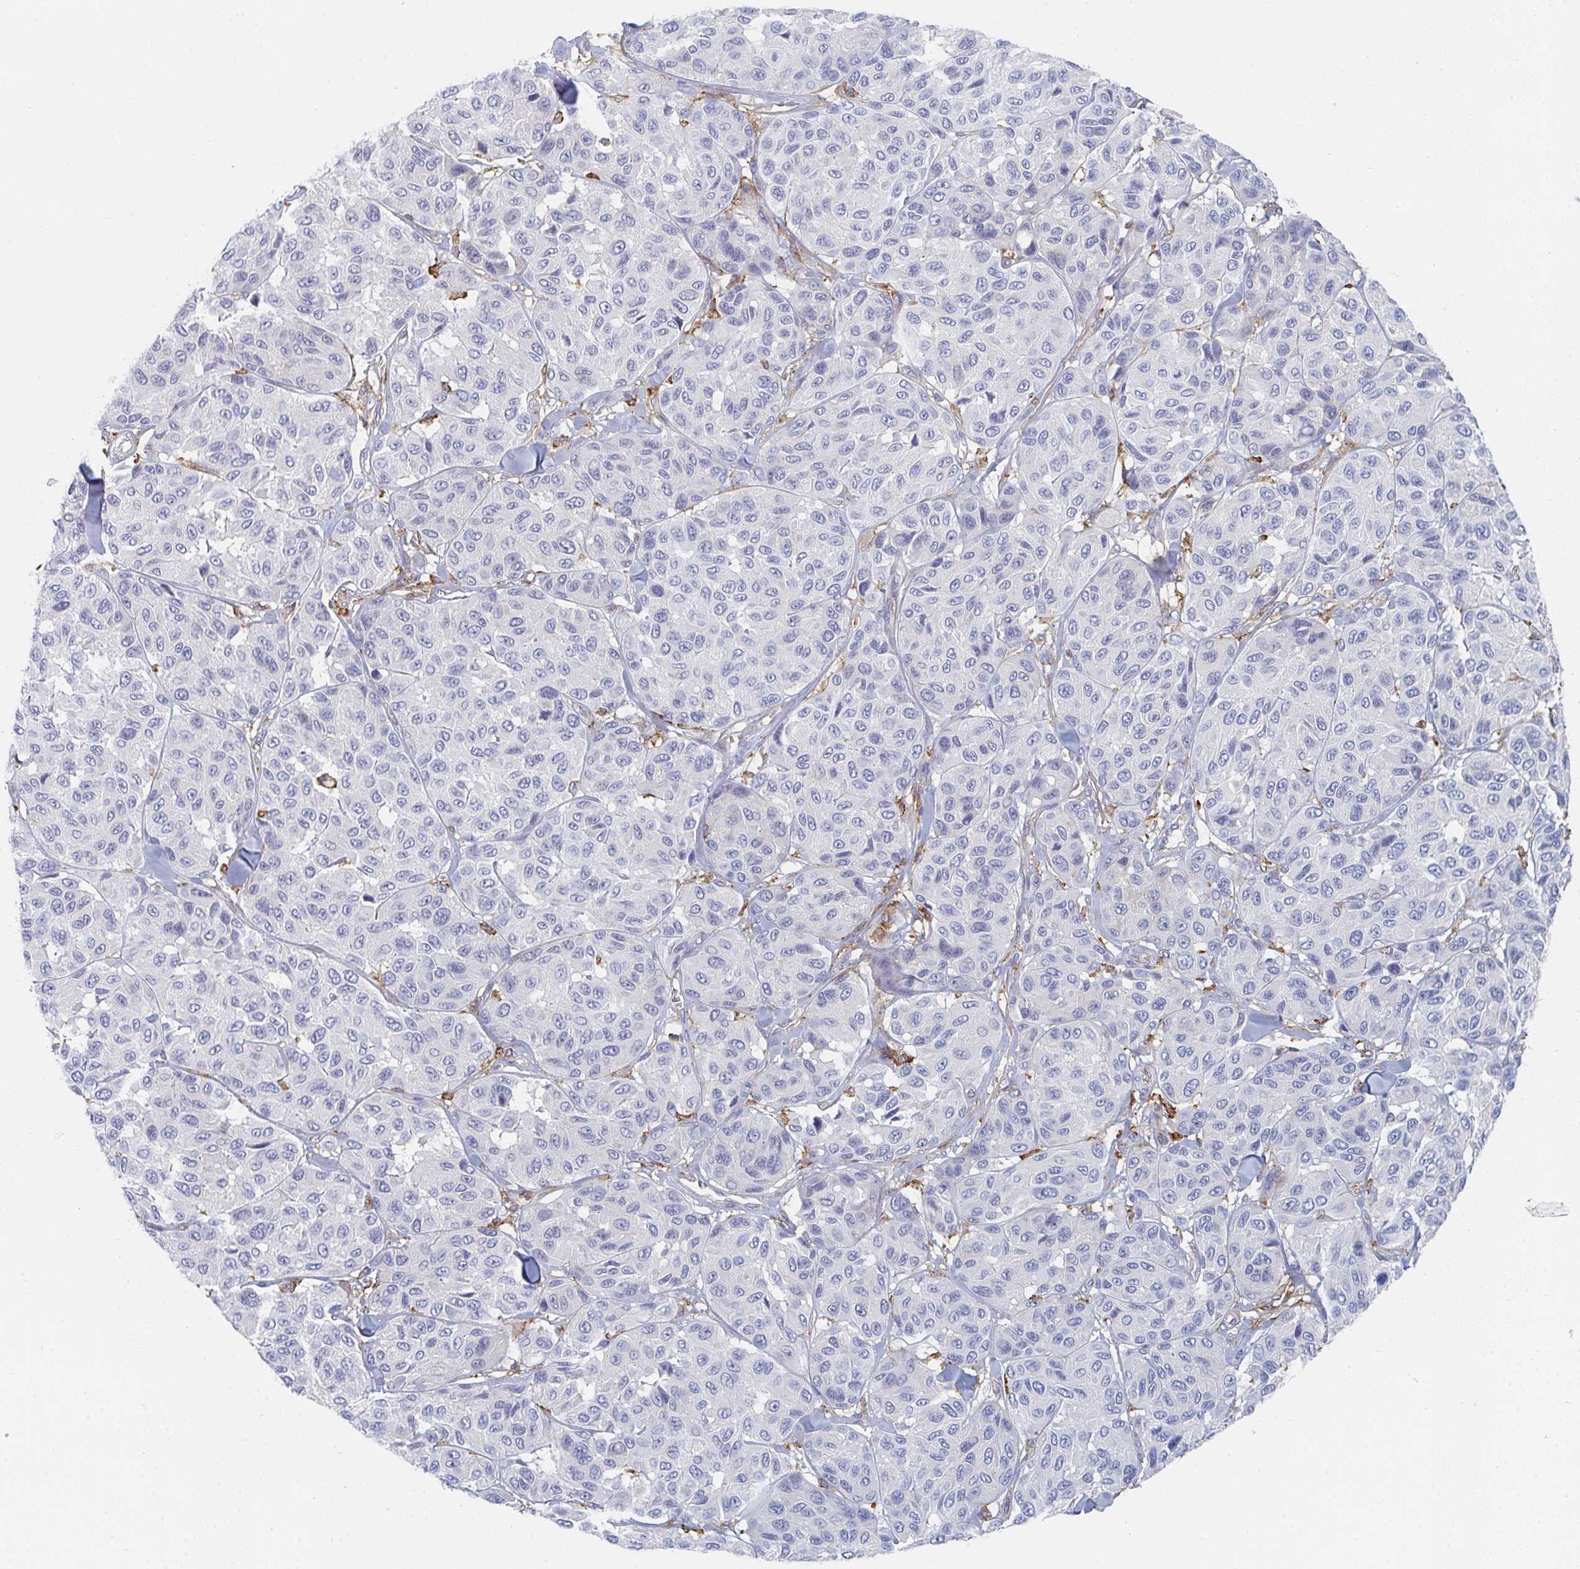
{"staining": {"intensity": "negative", "quantity": "none", "location": "none"}, "tissue": "melanoma", "cell_type": "Tumor cells", "image_type": "cancer", "snomed": [{"axis": "morphology", "description": "Malignant melanoma, NOS"}, {"axis": "topography", "description": "Skin"}], "caption": "Tumor cells show no significant protein positivity in melanoma. The staining is performed using DAB (3,3'-diaminobenzidine) brown chromogen with nuclei counter-stained in using hematoxylin.", "gene": "DAB2", "patient": {"sex": "female", "age": 66}}